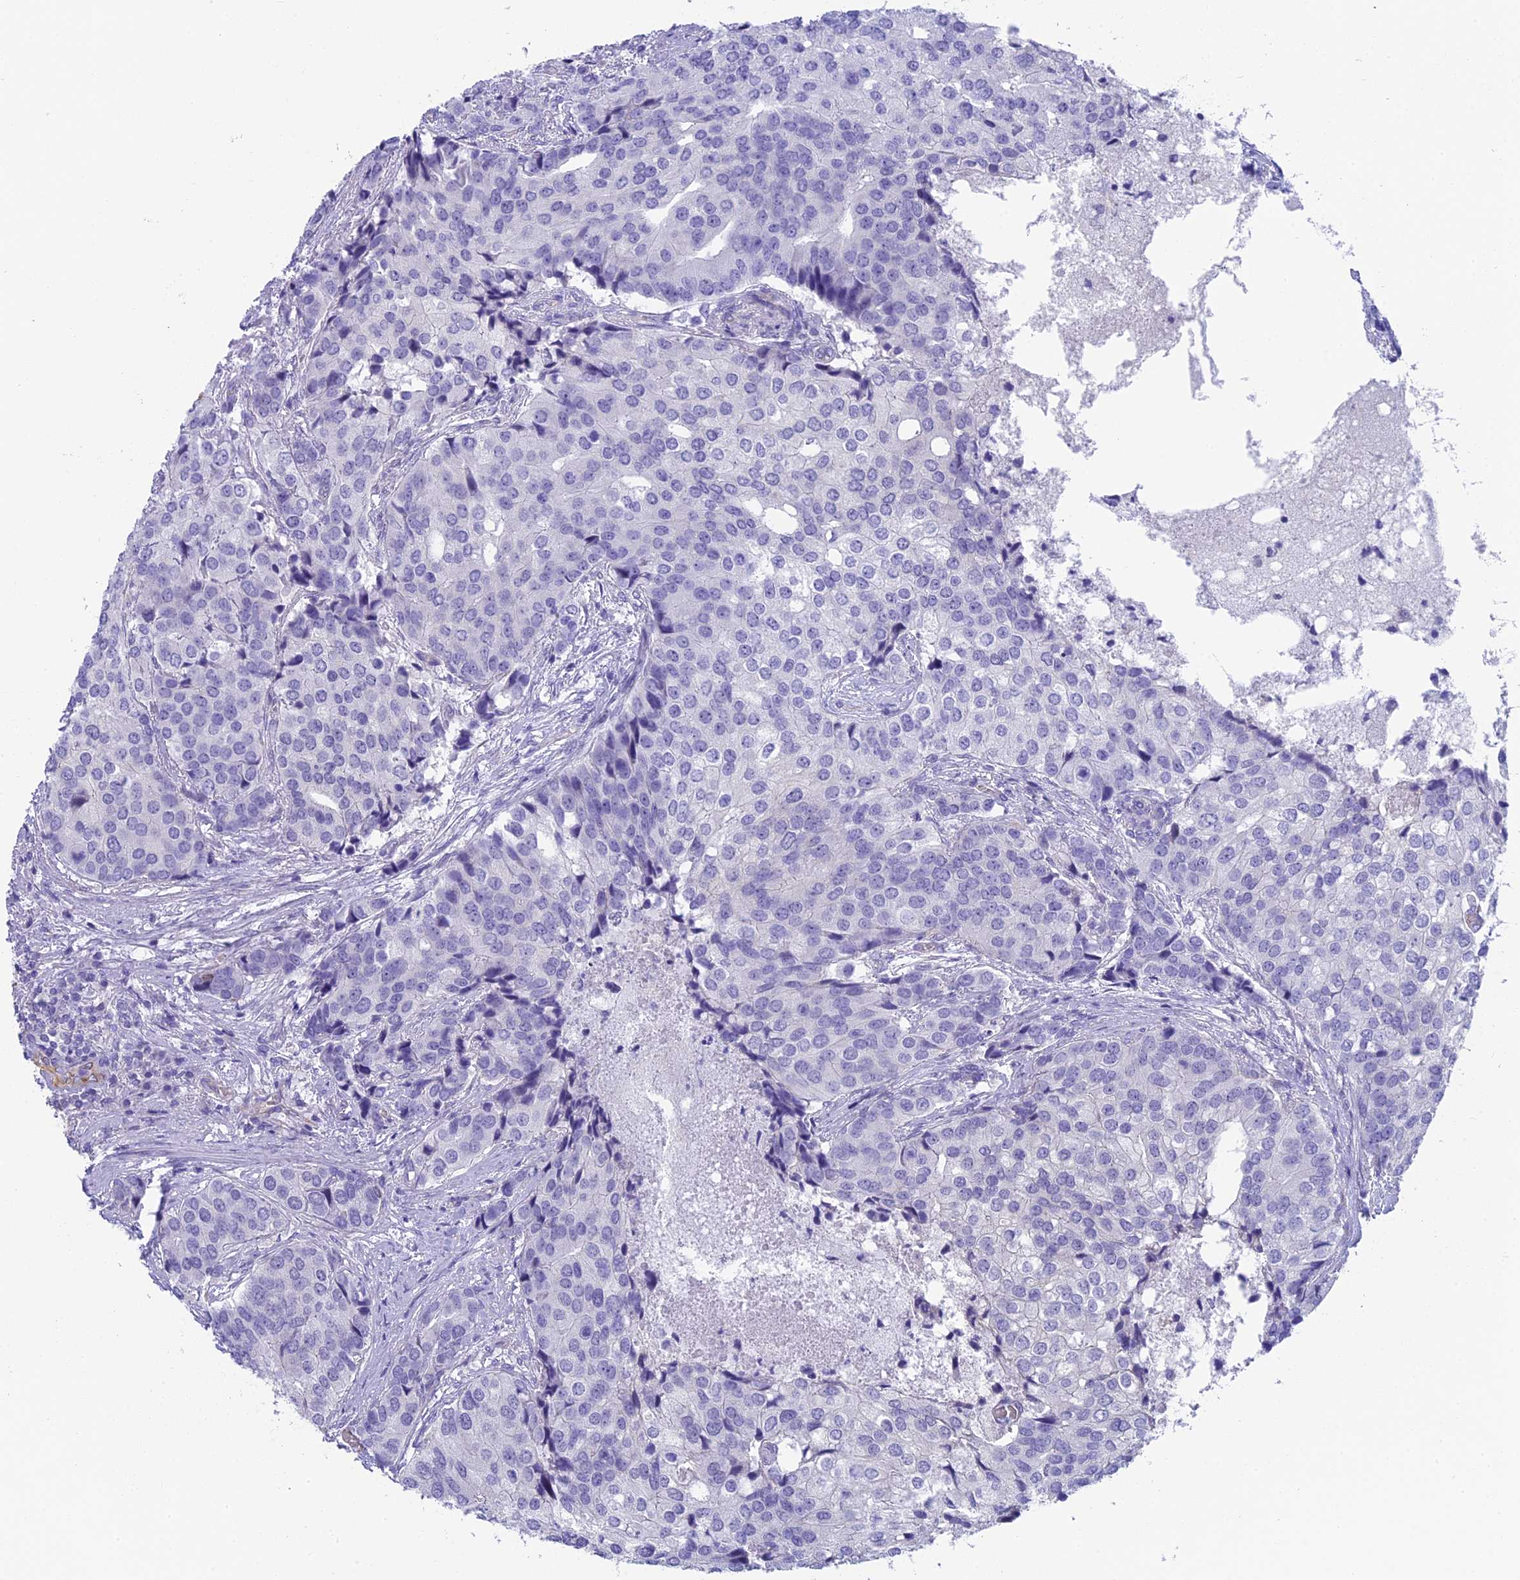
{"staining": {"intensity": "negative", "quantity": "none", "location": "none"}, "tissue": "prostate cancer", "cell_type": "Tumor cells", "image_type": "cancer", "snomed": [{"axis": "morphology", "description": "Adenocarcinoma, High grade"}, {"axis": "topography", "description": "Prostate"}], "caption": "This micrograph is of high-grade adenocarcinoma (prostate) stained with immunohistochemistry (IHC) to label a protein in brown with the nuclei are counter-stained blue. There is no expression in tumor cells. (DAB (3,3'-diaminobenzidine) immunohistochemistry (IHC) visualized using brightfield microscopy, high magnification).", "gene": "TACSTD2", "patient": {"sex": "male", "age": 62}}